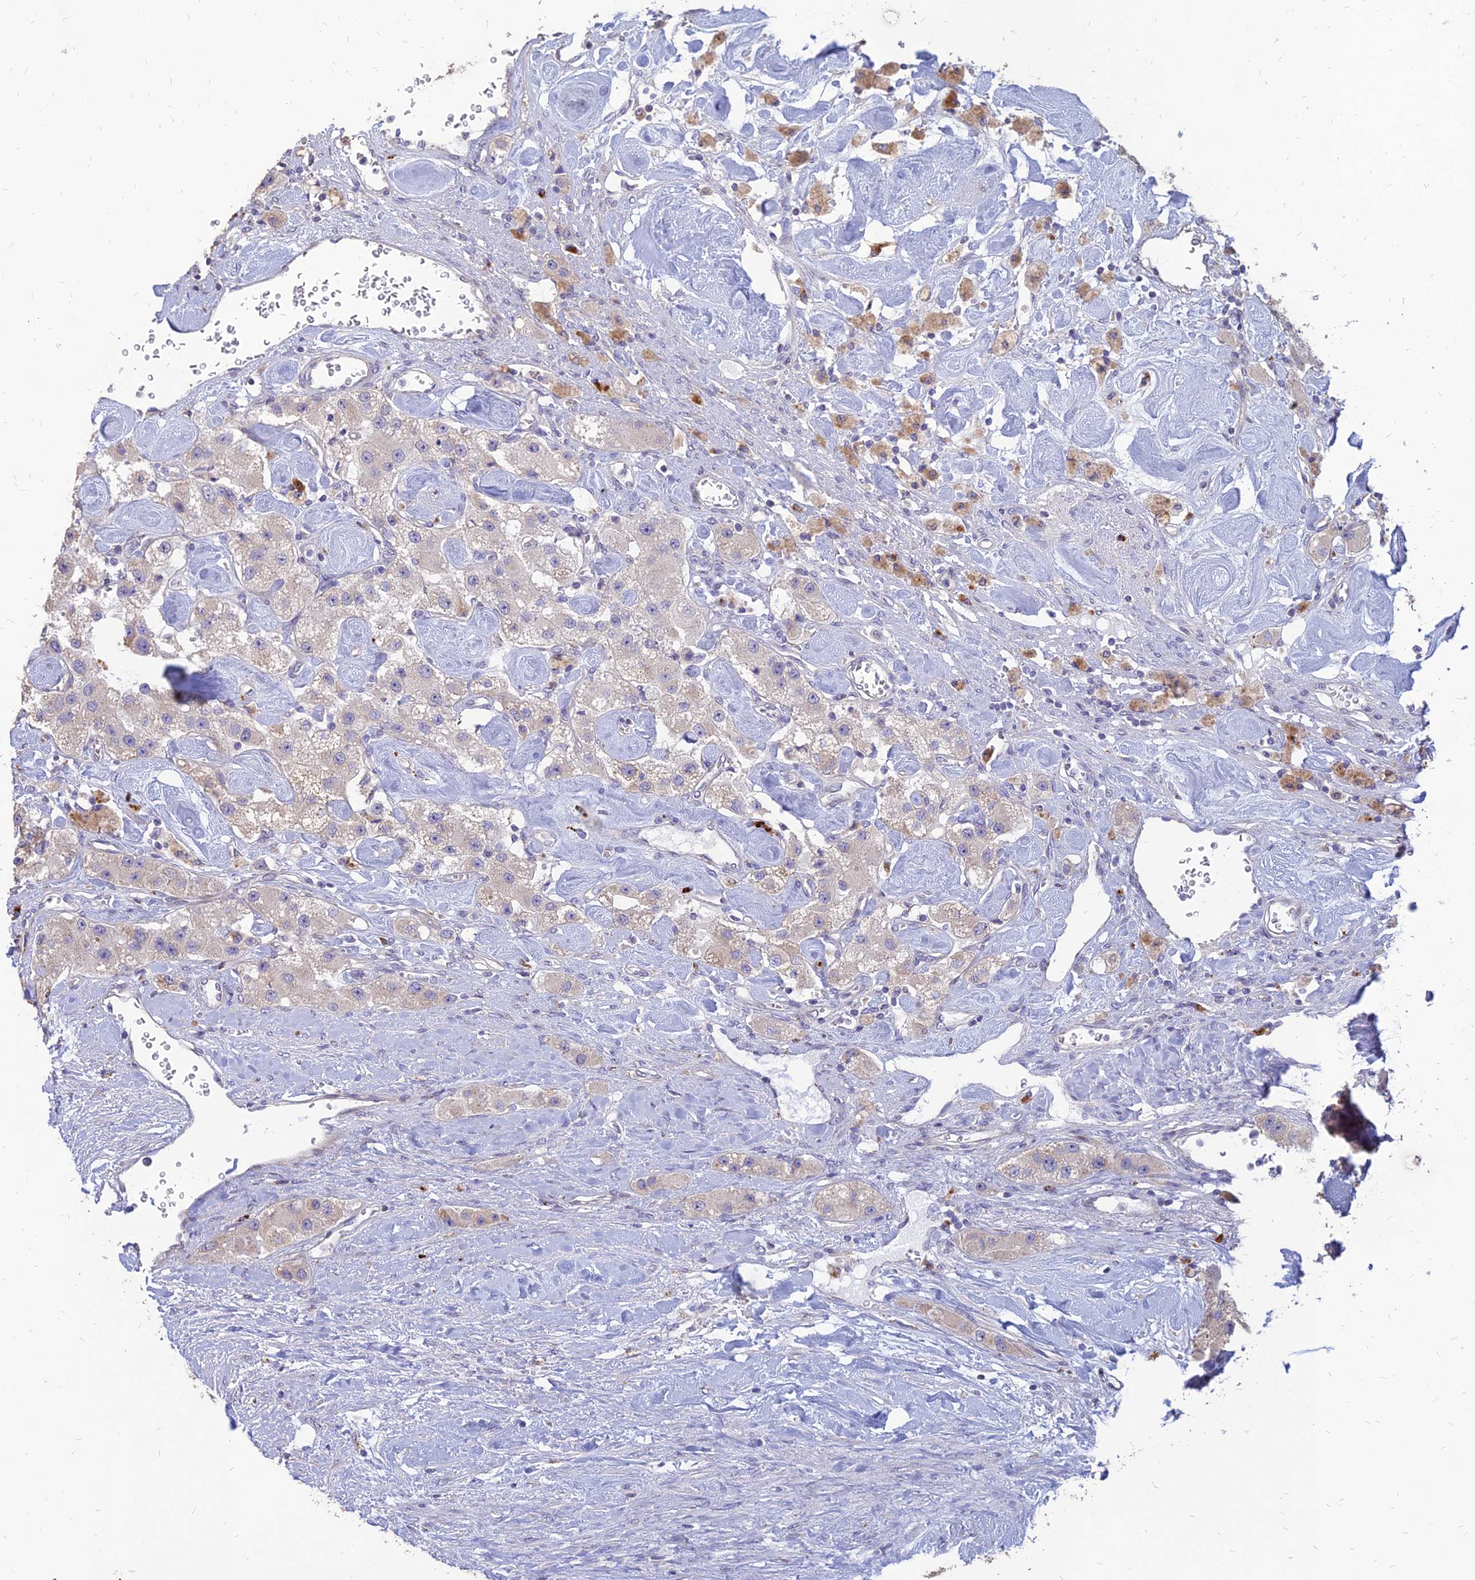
{"staining": {"intensity": "negative", "quantity": "none", "location": "none"}, "tissue": "carcinoid", "cell_type": "Tumor cells", "image_type": "cancer", "snomed": [{"axis": "morphology", "description": "Carcinoid, malignant, NOS"}, {"axis": "topography", "description": "Pancreas"}], "caption": "This is an IHC histopathology image of carcinoid (malignant). There is no expression in tumor cells.", "gene": "ST3GAL6", "patient": {"sex": "male", "age": 41}}